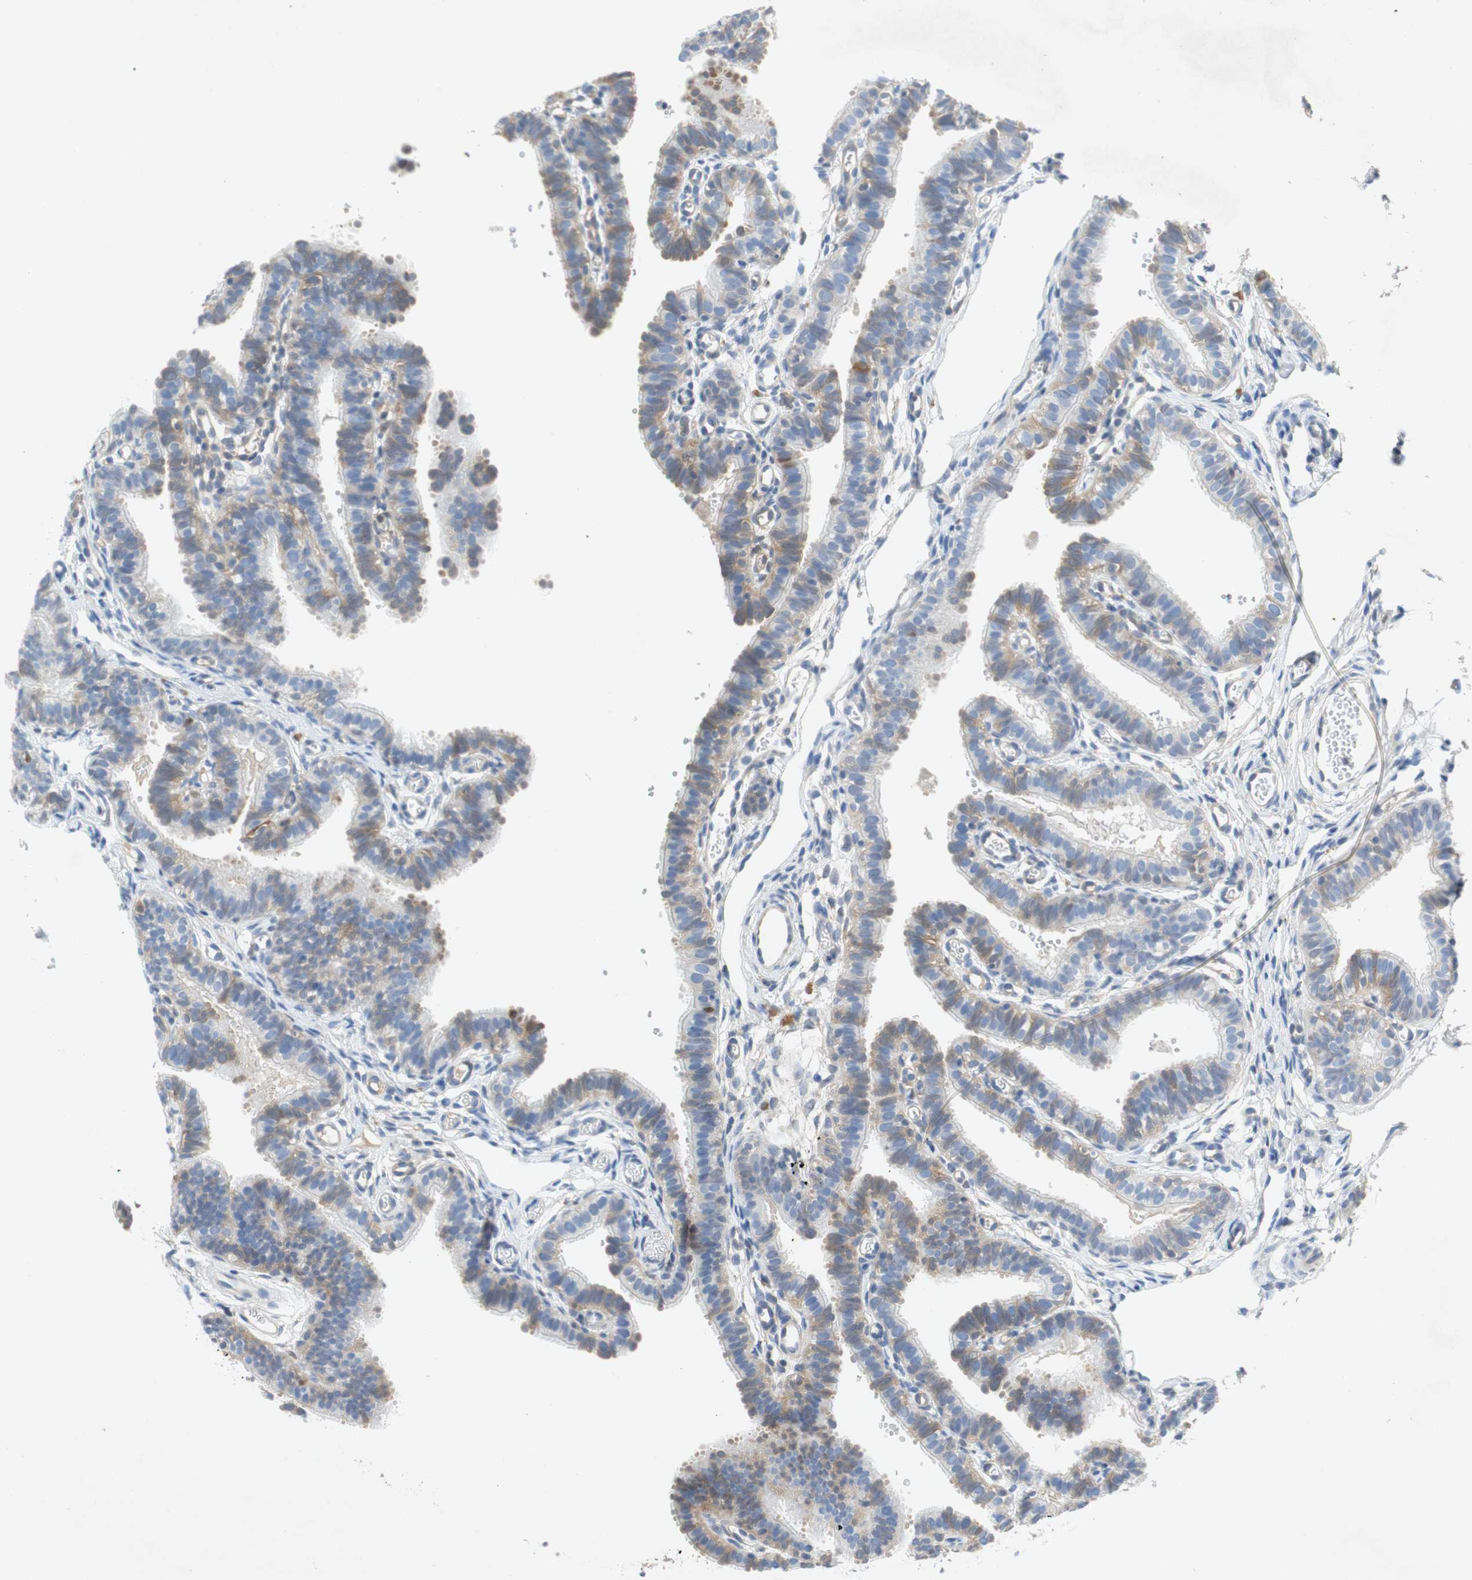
{"staining": {"intensity": "weak", "quantity": "25%-75%", "location": "cytoplasmic/membranous"}, "tissue": "fallopian tube", "cell_type": "Glandular cells", "image_type": "normal", "snomed": [{"axis": "morphology", "description": "Normal tissue, NOS"}, {"axis": "topography", "description": "Fallopian tube"}, {"axis": "topography", "description": "Placenta"}], "caption": "The image displays staining of normal fallopian tube, revealing weak cytoplasmic/membranous protein positivity (brown color) within glandular cells. (DAB (3,3'-diaminobenzidine) IHC, brown staining for protein, blue staining for nuclei).", "gene": "RELB", "patient": {"sex": "female", "age": 34}}